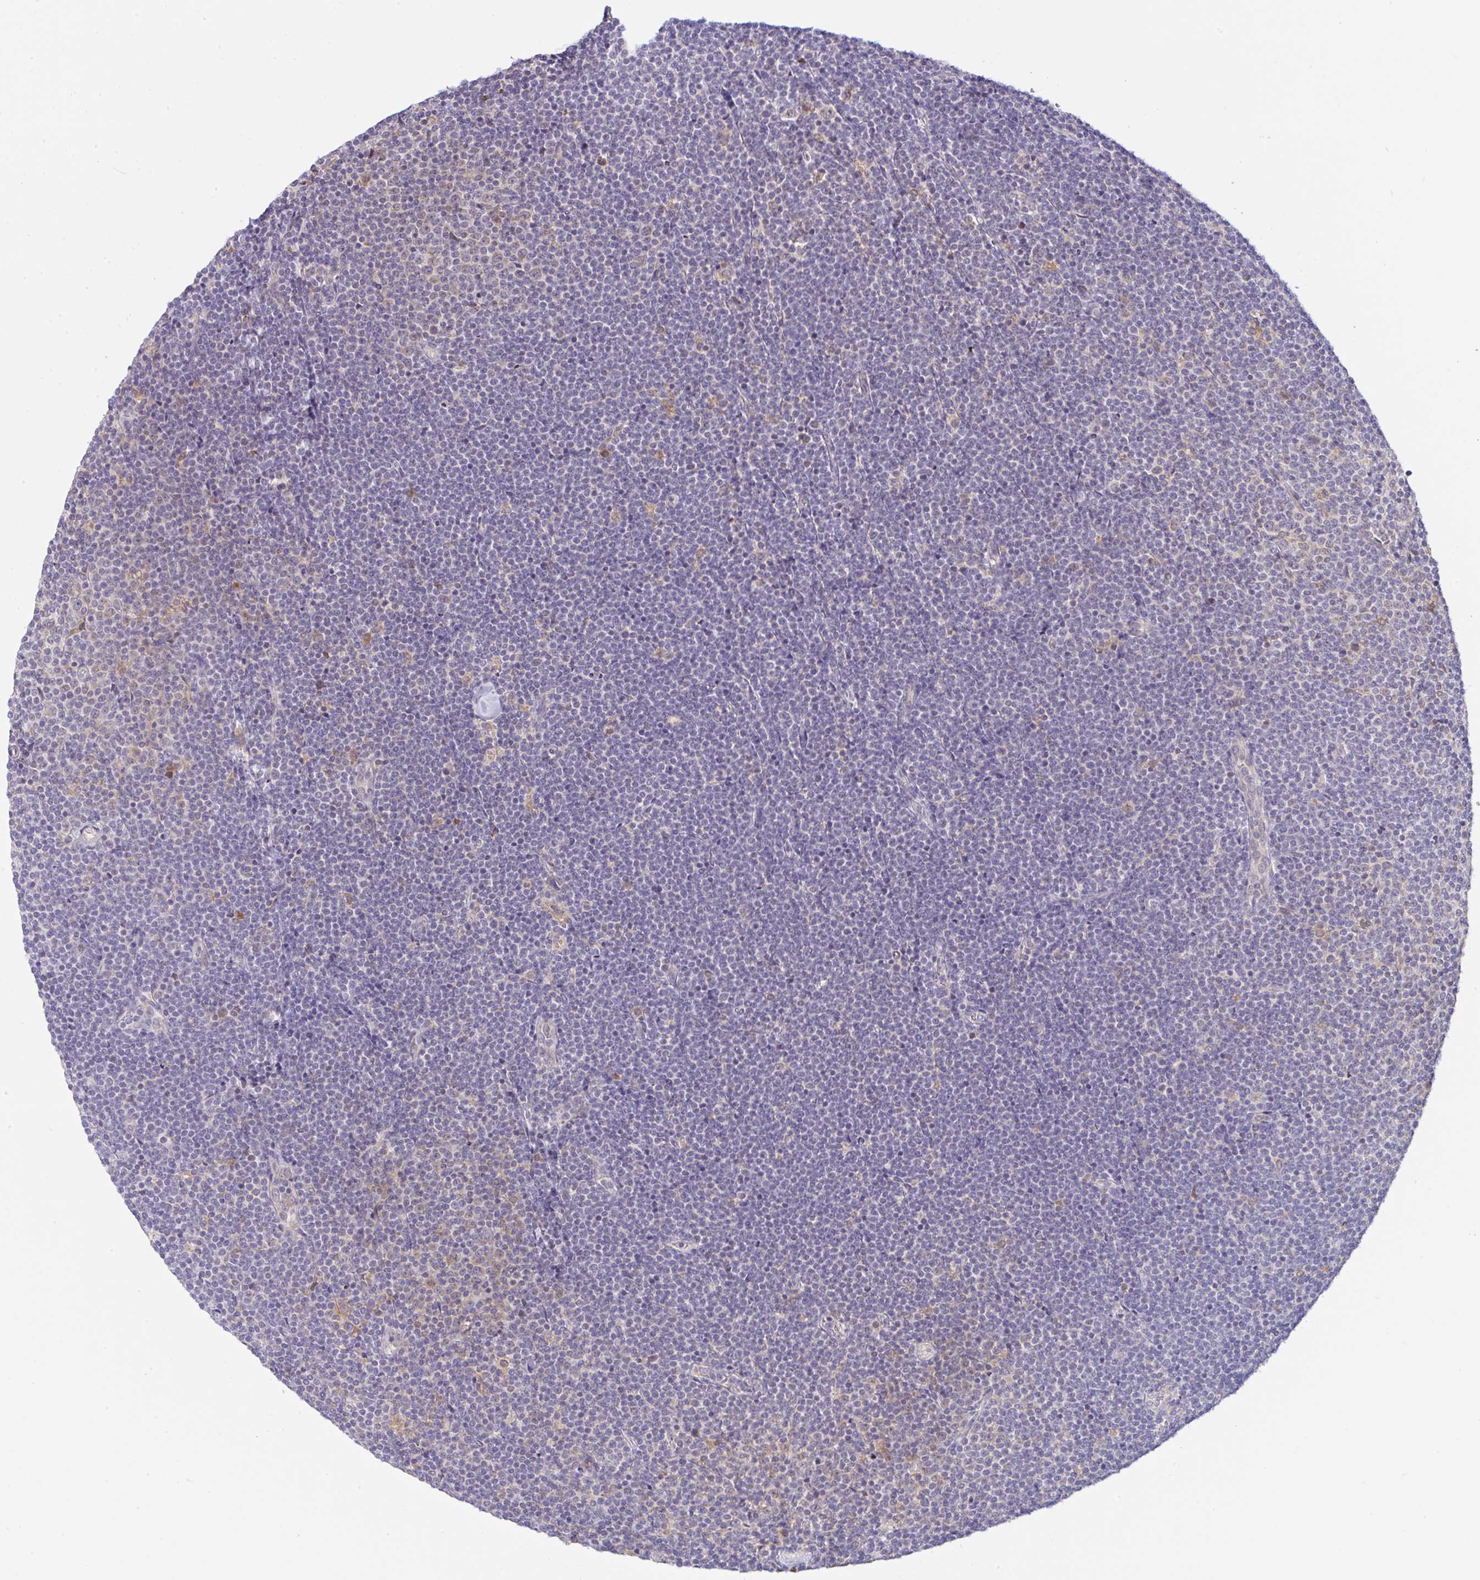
{"staining": {"intensity": "negative", "quantity": "none", "location": "none"}, "tissue": "lymphoma", "cell_type": "Tumor cells", "image_type": "cancer", "snomed": [{"axis": "morphology", "description": "Malignant lymphoma, non-Hodgkin's type, Low grade"}, {"axis": "topography", "description": "Lymph node"}], "caption": "Protein analysis of lymphoma exhibits no significant positivity in tumor cells.", "gene": "DERL2", "patient": {"sex": "male", "age": 48}}